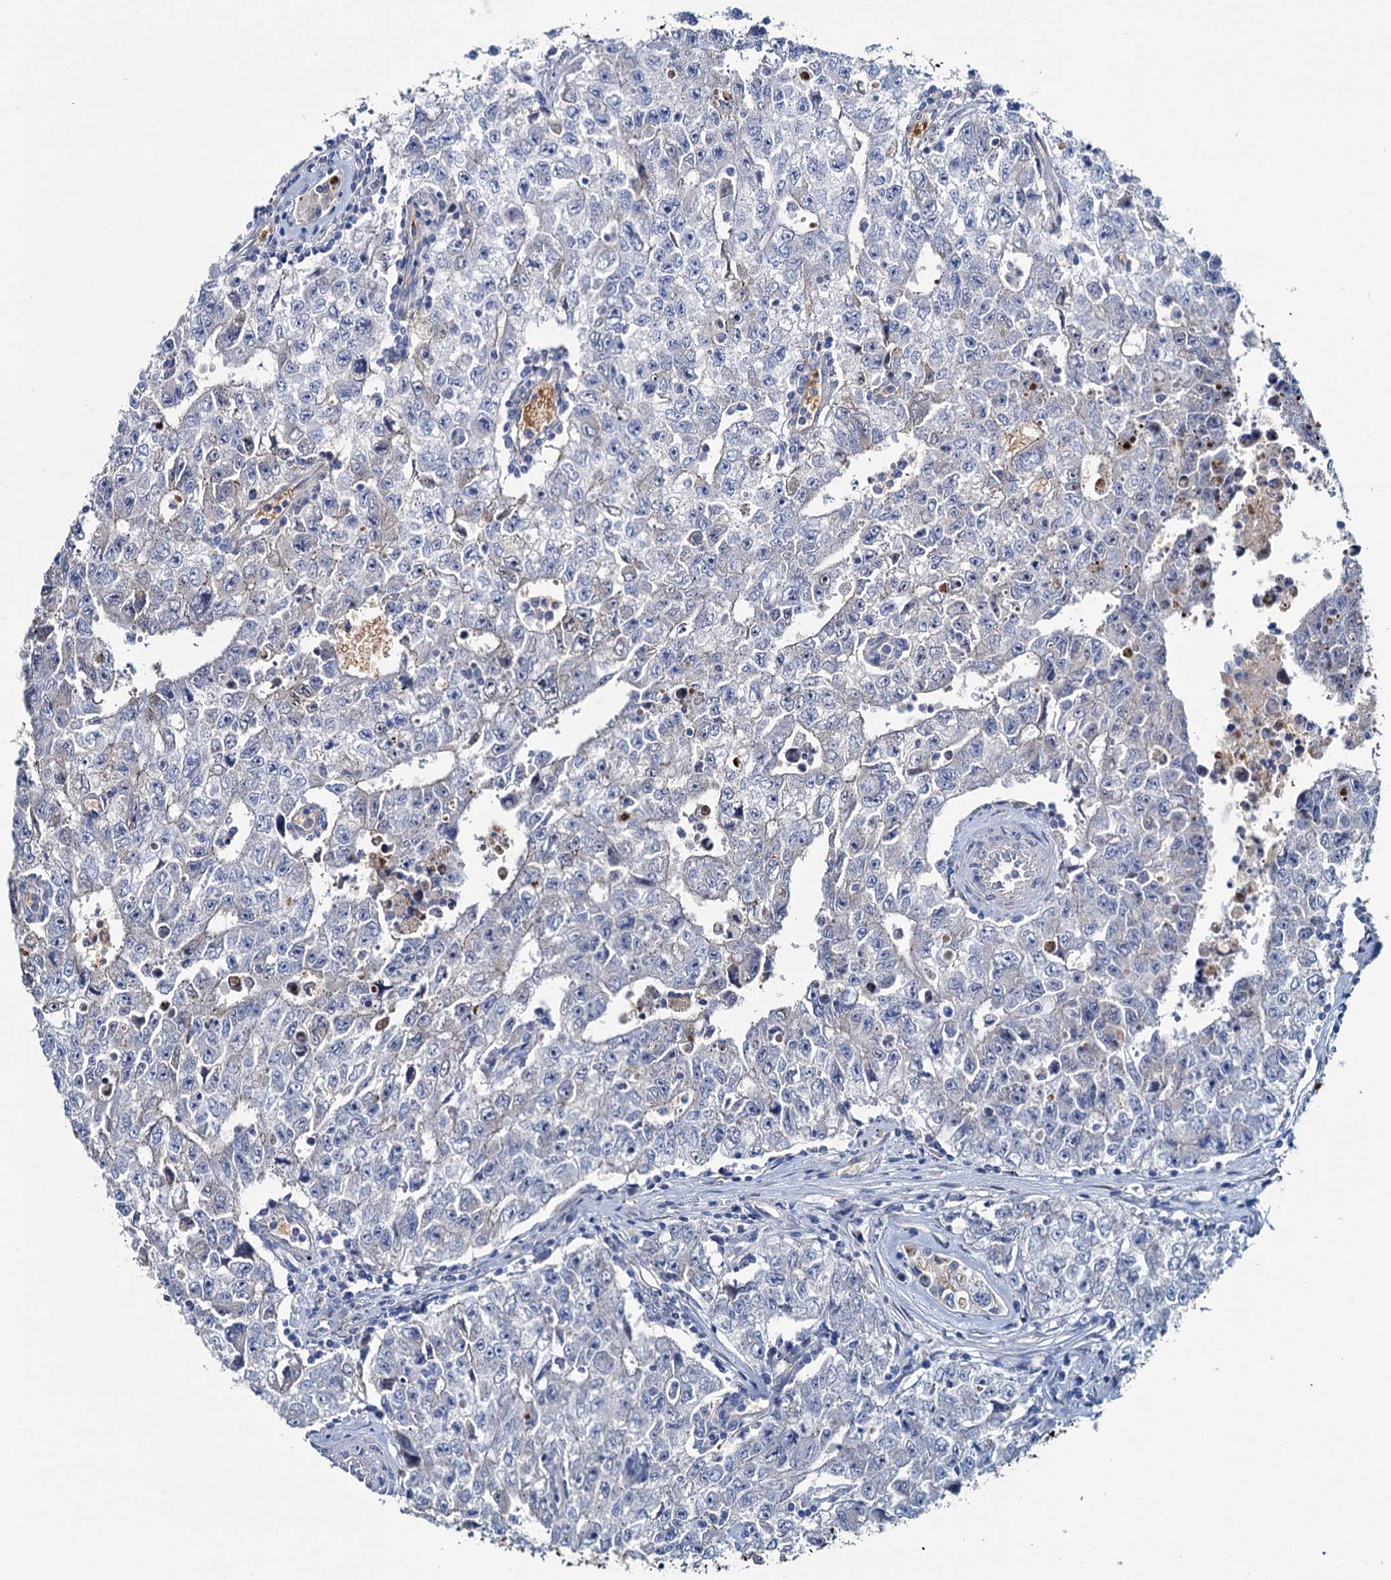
{"staining": {"intensity": "negative", "quantity": "none", "location": "none"}, "tissue": "testis cancer", "cell_type": "Tumor cells", "image_type": "cancer", "snomed": [{"axis": "morphology", "description": "Carcinoma, Embryonal, NOS"}, {"axis": "topography", "description": "Testis"}], "caption": "Human testis embryonal carcinoma stained for a protein using immunohistochemistry (IHC) shows no staining in tumor cells.", "gene": "ATG2A", "patient": {"sex": "male", "age": 17}}